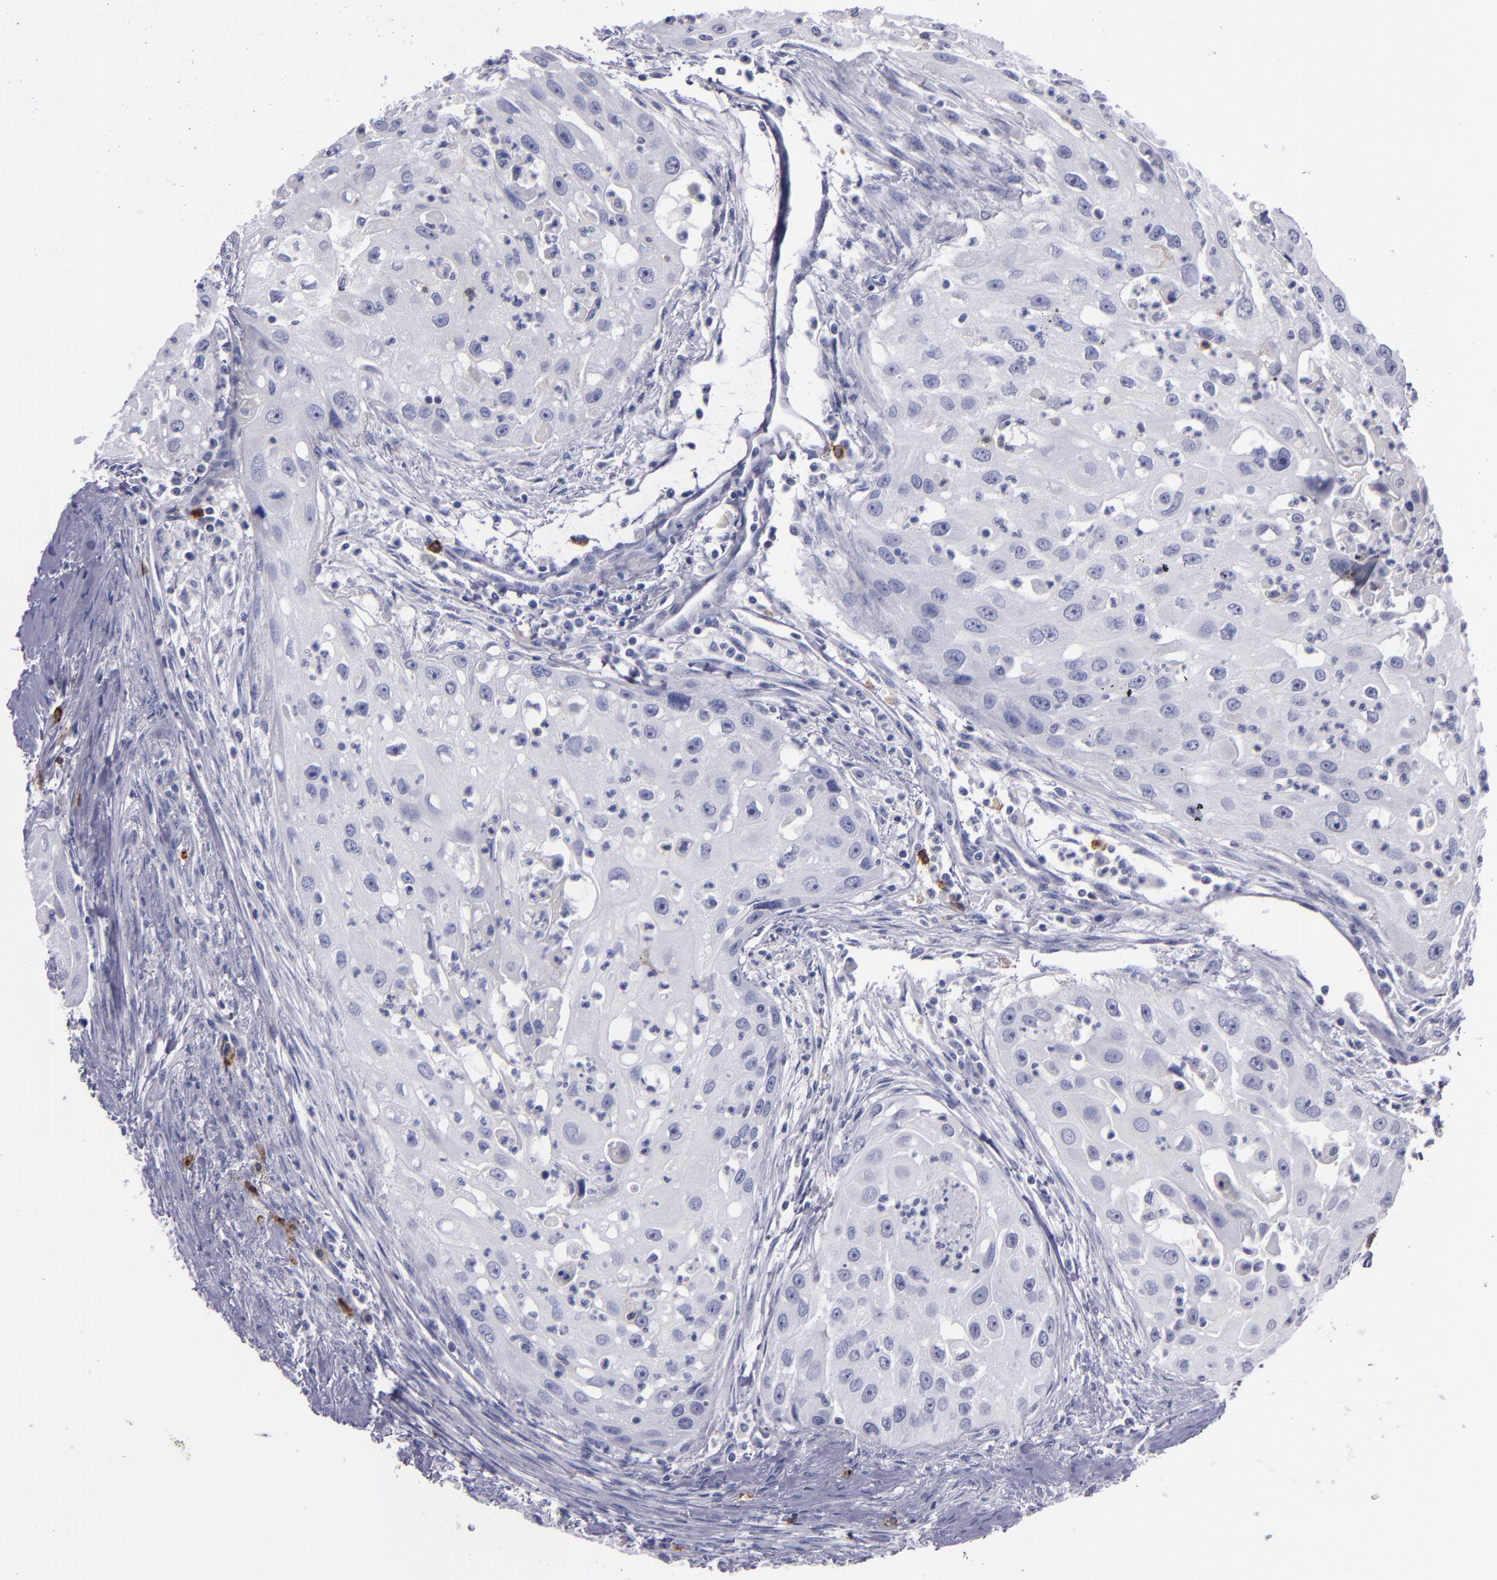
{"staining": {"intensity": "negative", "quantity": "none", "location": "none"}, "tissue": "head and neck cancer", "cell_type": "Tumor cells", "image_type": "cancer", "snomed": [{"axis": "morphology", "description": "Squamous cell carcinoma, NOS"}, {"axis": "topography", "description": "Head-Neck"}], "caption": "An immunohistochemistry image of head and neck squamous cell carcinoma is shown. There is no staining in tumor cells of head and neck squamous cell carcinoma.", "gene": "CD38", "patient": {"sex": "male", "age": 64}}